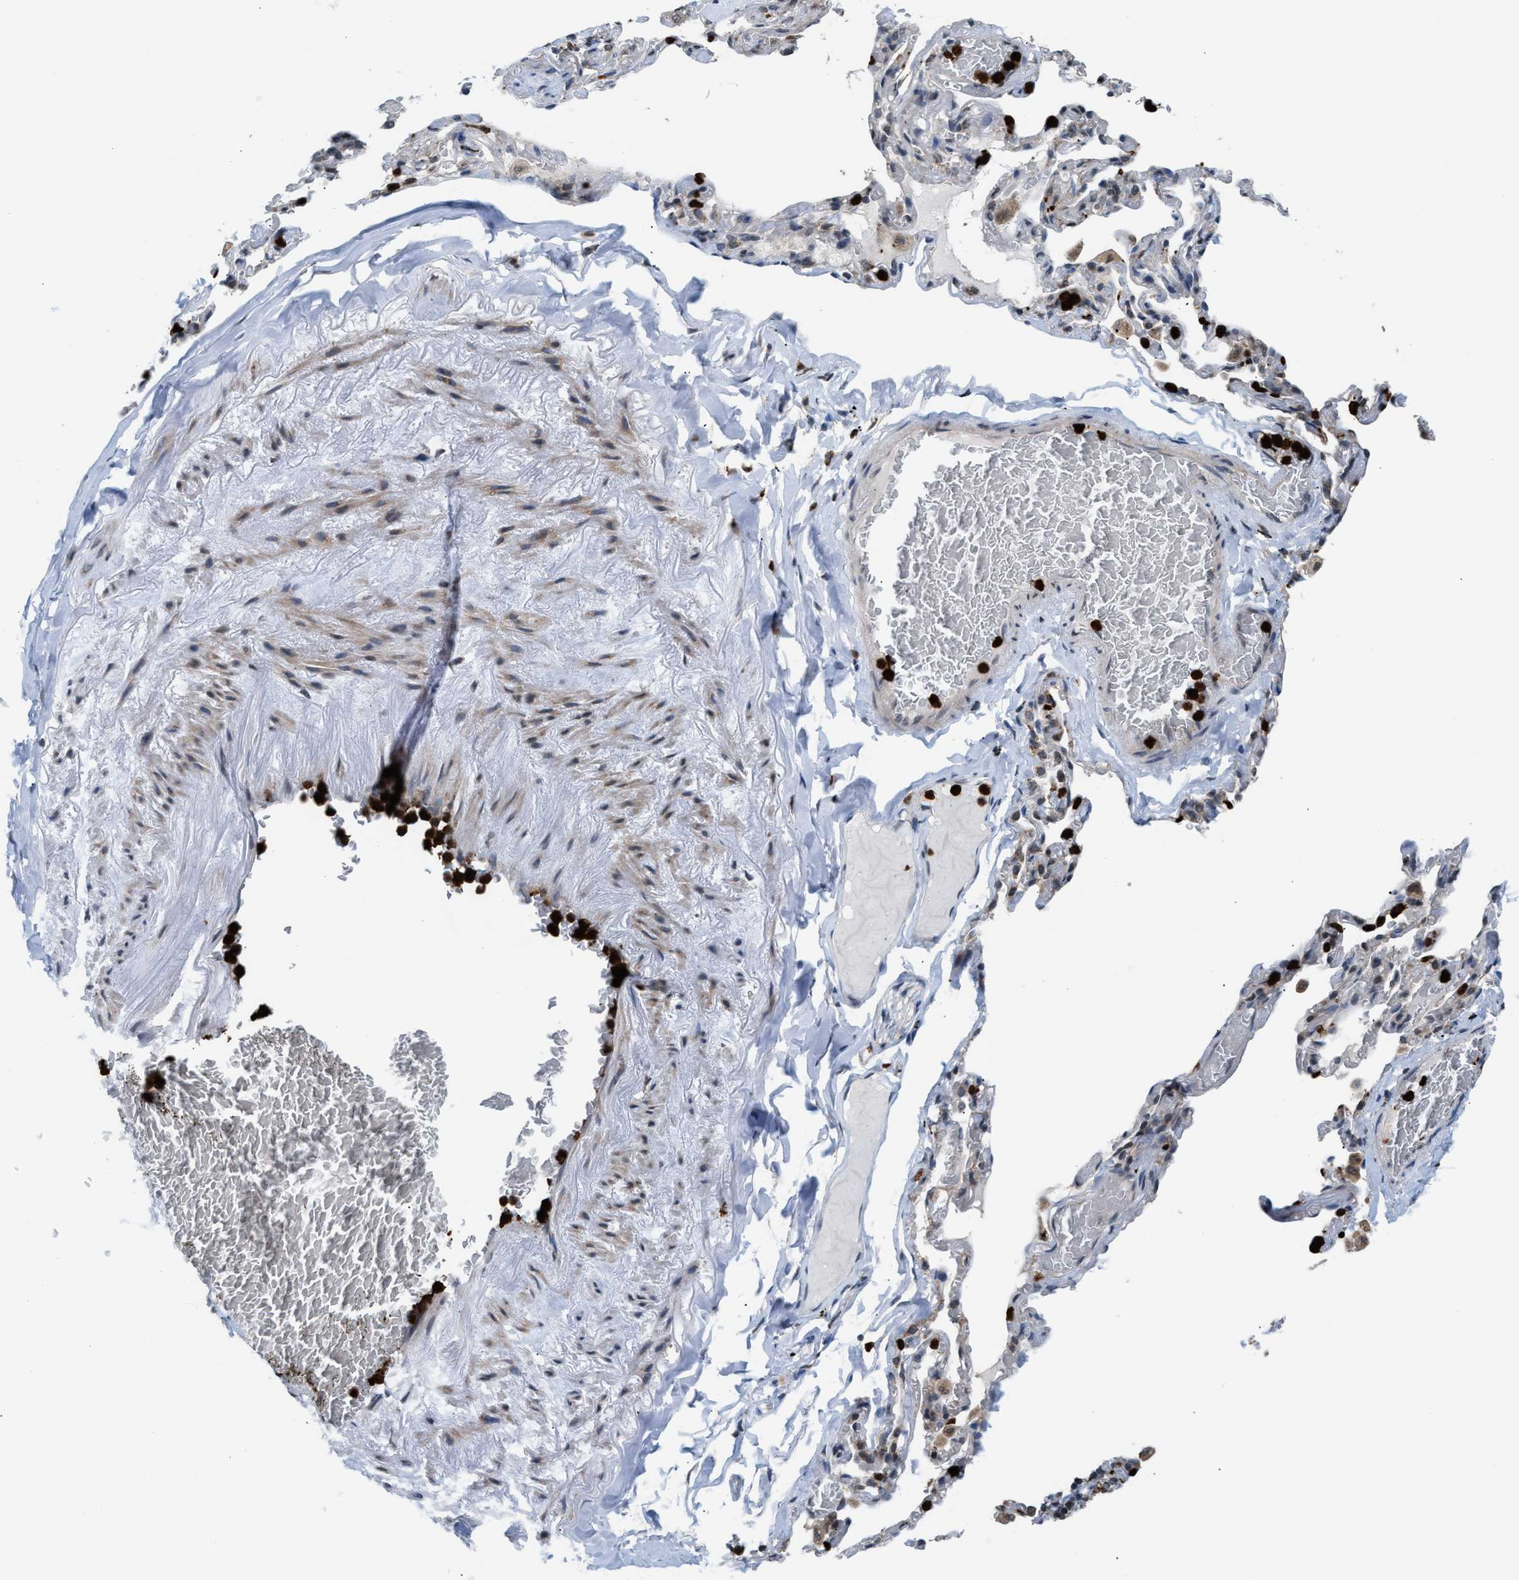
{"staining": {"intensity": "weak", "quantity": "25%-75%", "location": "cytoplasmic/membranous"}, "tissue": "adipose tissue", "cell_type": "Adipocytes", "image_type": "normal", "snomed": [{"axis": "morphology", "description": "Normal tissue, NOS"}, {"axis": "topography", "description": "Cartilage tissue"}, {"axis": "topography", "description": "Lung"}], "caption": "Approximately 25%-75% of adipocytes in benign human adipose tissue demonstrate weak cytoplasmic/membranous protein expression as visualized by brown immunohistochemical staining.", "gene": "PRUNE2", "patient": {"sex": "female", "age": 77}}